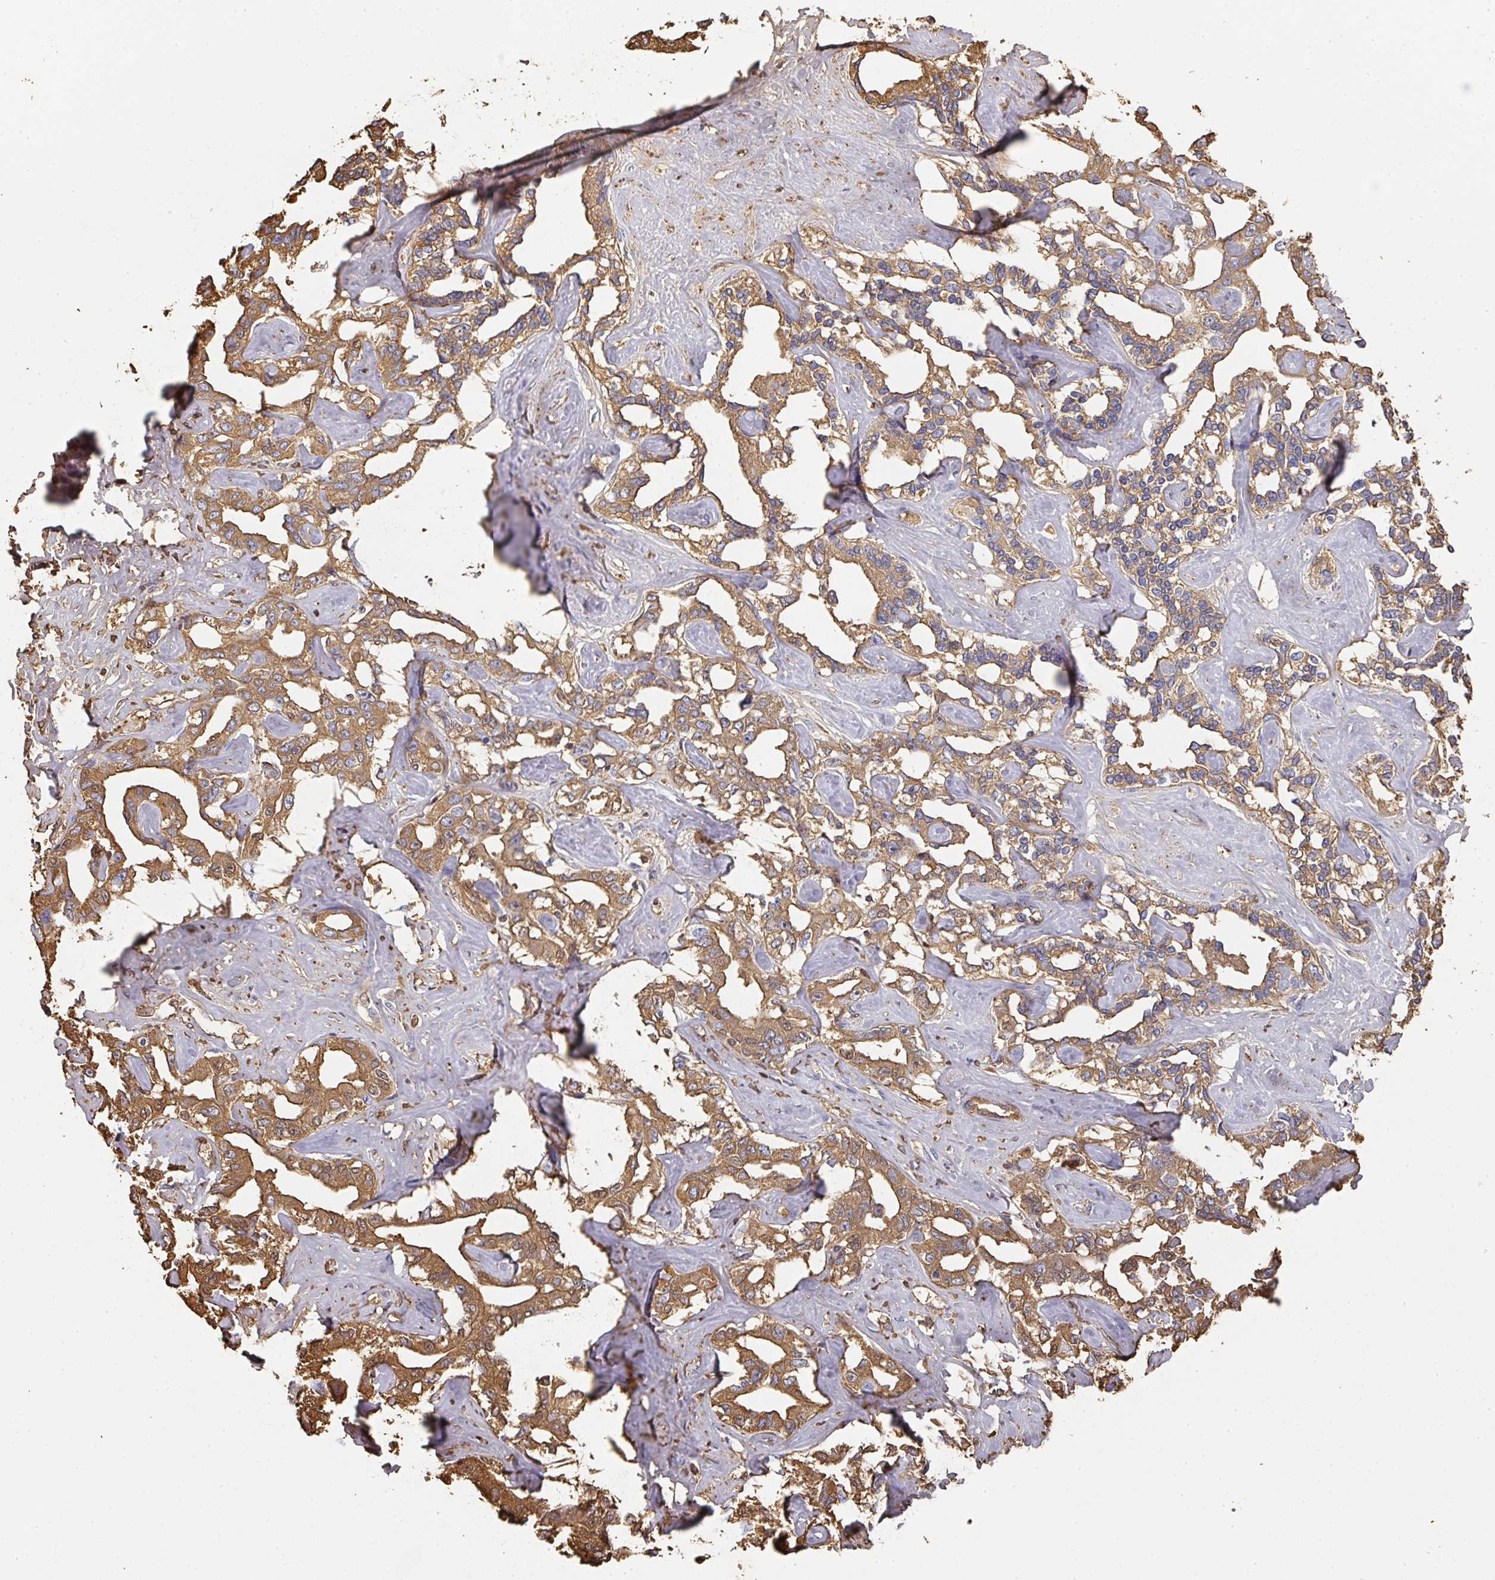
{"staining": {"intensity": "moderate", "quantity": ">75%", "location": "cytoplasmic/membranous"}, "tissue": "liver cancer", "cell_type": "Tumor cells", "image_type": "cancer", "snomed": [{"axis": "morphology", "description": "Cholangiocarcinoma"}, {"axis": "topography", "description": "Liver"}], "caption": "Protein expression analysis of liver cancer (cholangiocarcinoma) shows moderate cytoplasmic/membranous staining in about >75% of tumor cells.", "gene": "ALB", "patient": {"sex": "male", "age": 59}}